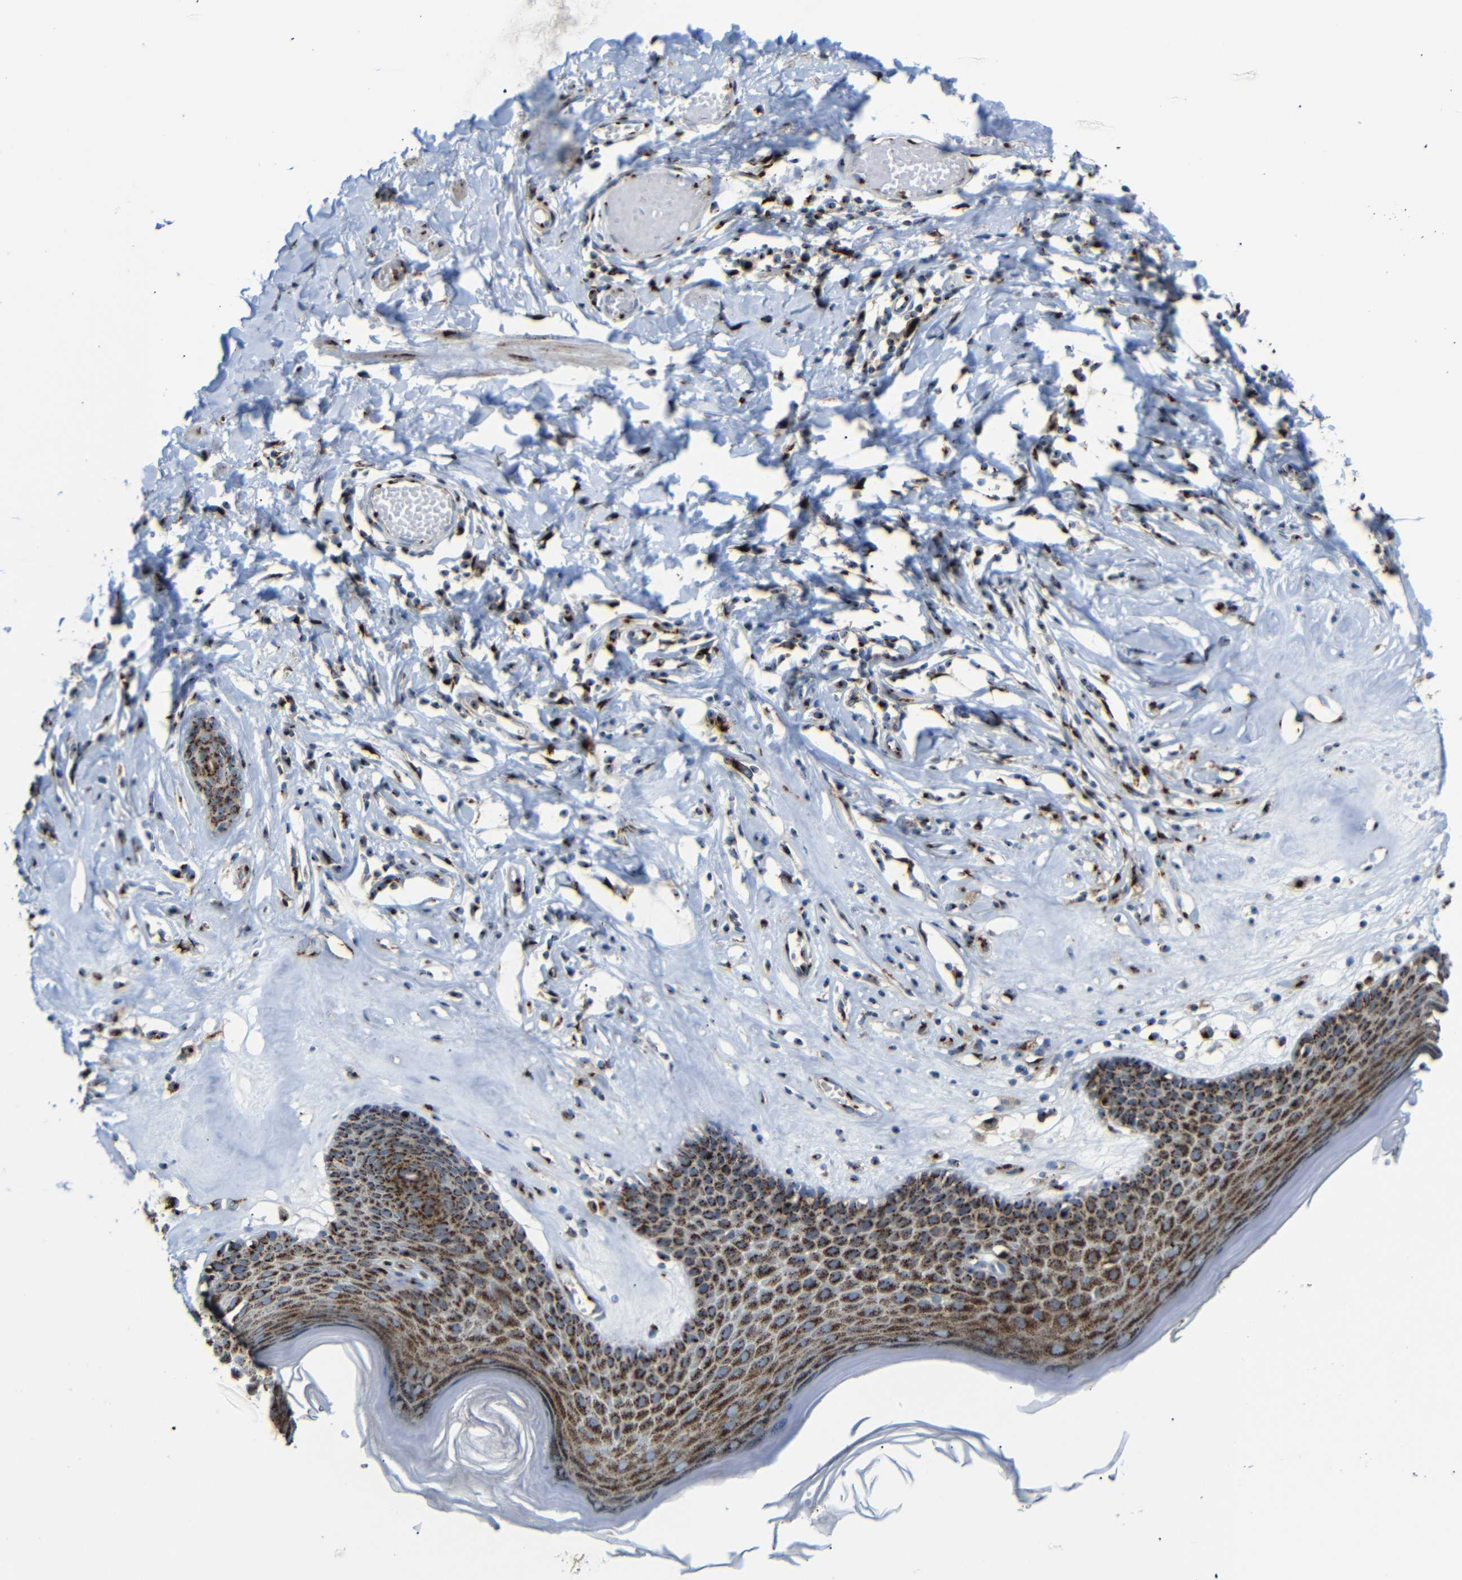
{"staining": {"intensity": "strong", "quantity": ">75%", "location": "cytoplasmic/membranous"}, "tissue": "skin", "cell_type": "Epidermal cells", "image_type": "normal", "snomed": [{"axis": "morphology", "description": "Normal tissue, NOS"}, {"axis": "morphology", "description": "Inflammation, NOS"}, {"axis": "topography", "description": "Vulva"}], "caption": "A brown stain shows strong cytoplasmic/membranous expression of a protein in epidermal cells of normal skin.", "gene": "TGOLN2", "patient": {"sex": "female", "age": 84}}